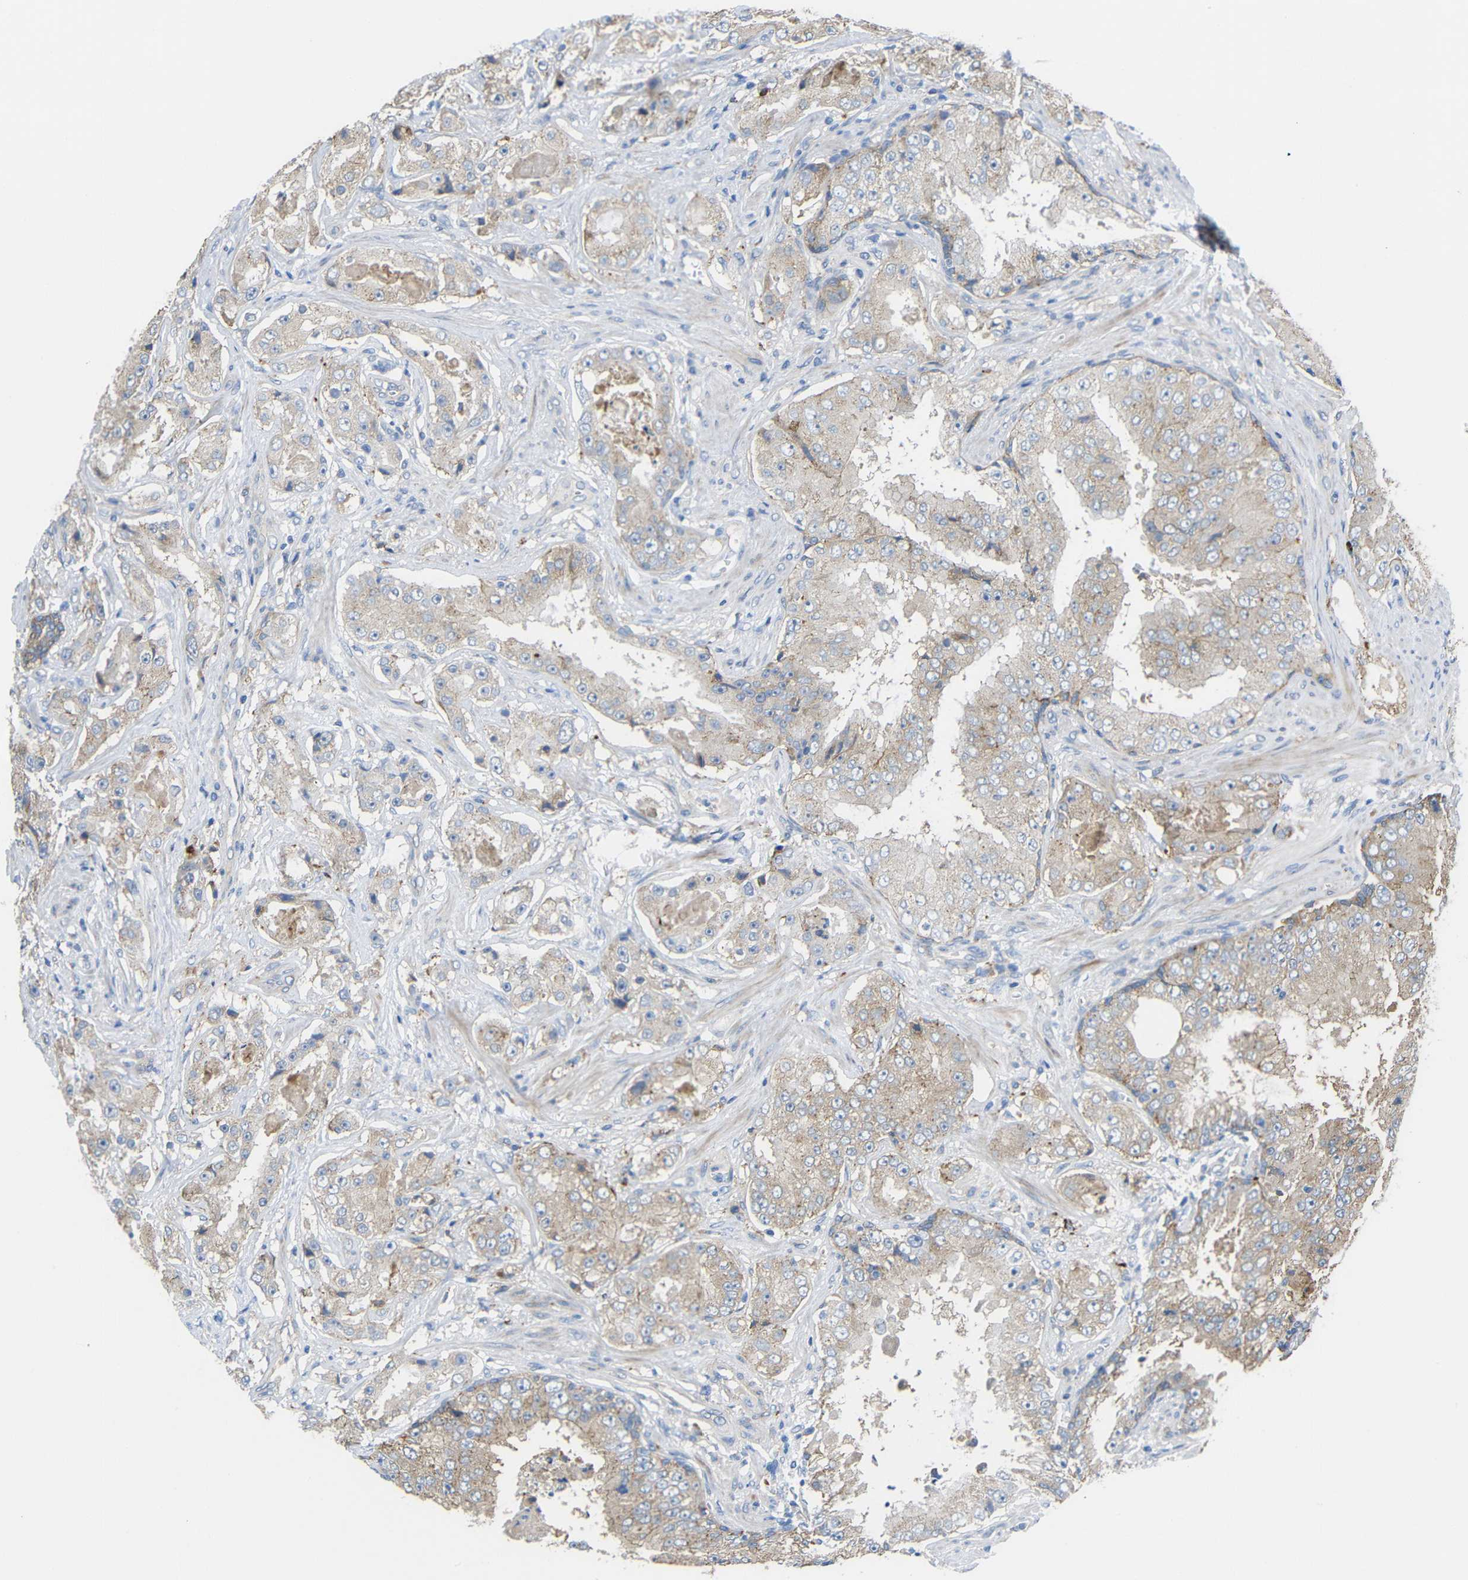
{"staining": {"intensity": "weak", "quantity": ">75%", "location": "cytoplasmic/membranous"}, "tissue": "prostate cancer", "cell_type": "Tumor cells", "image_type": "cancer", "snomed": [{"axis": "morphology", "description": "Adenocarcinoma, High grade"}, {"axis": "topography", "description": "Prostate"}], "caption": "Immunohistochemical staining of prostate cancer exhibits weak cytoplasmic/membranous protein positivity in about >75% of tumor cells.", "gene": "SYPL1", "patient": {"sex": "male", "age": 73}}